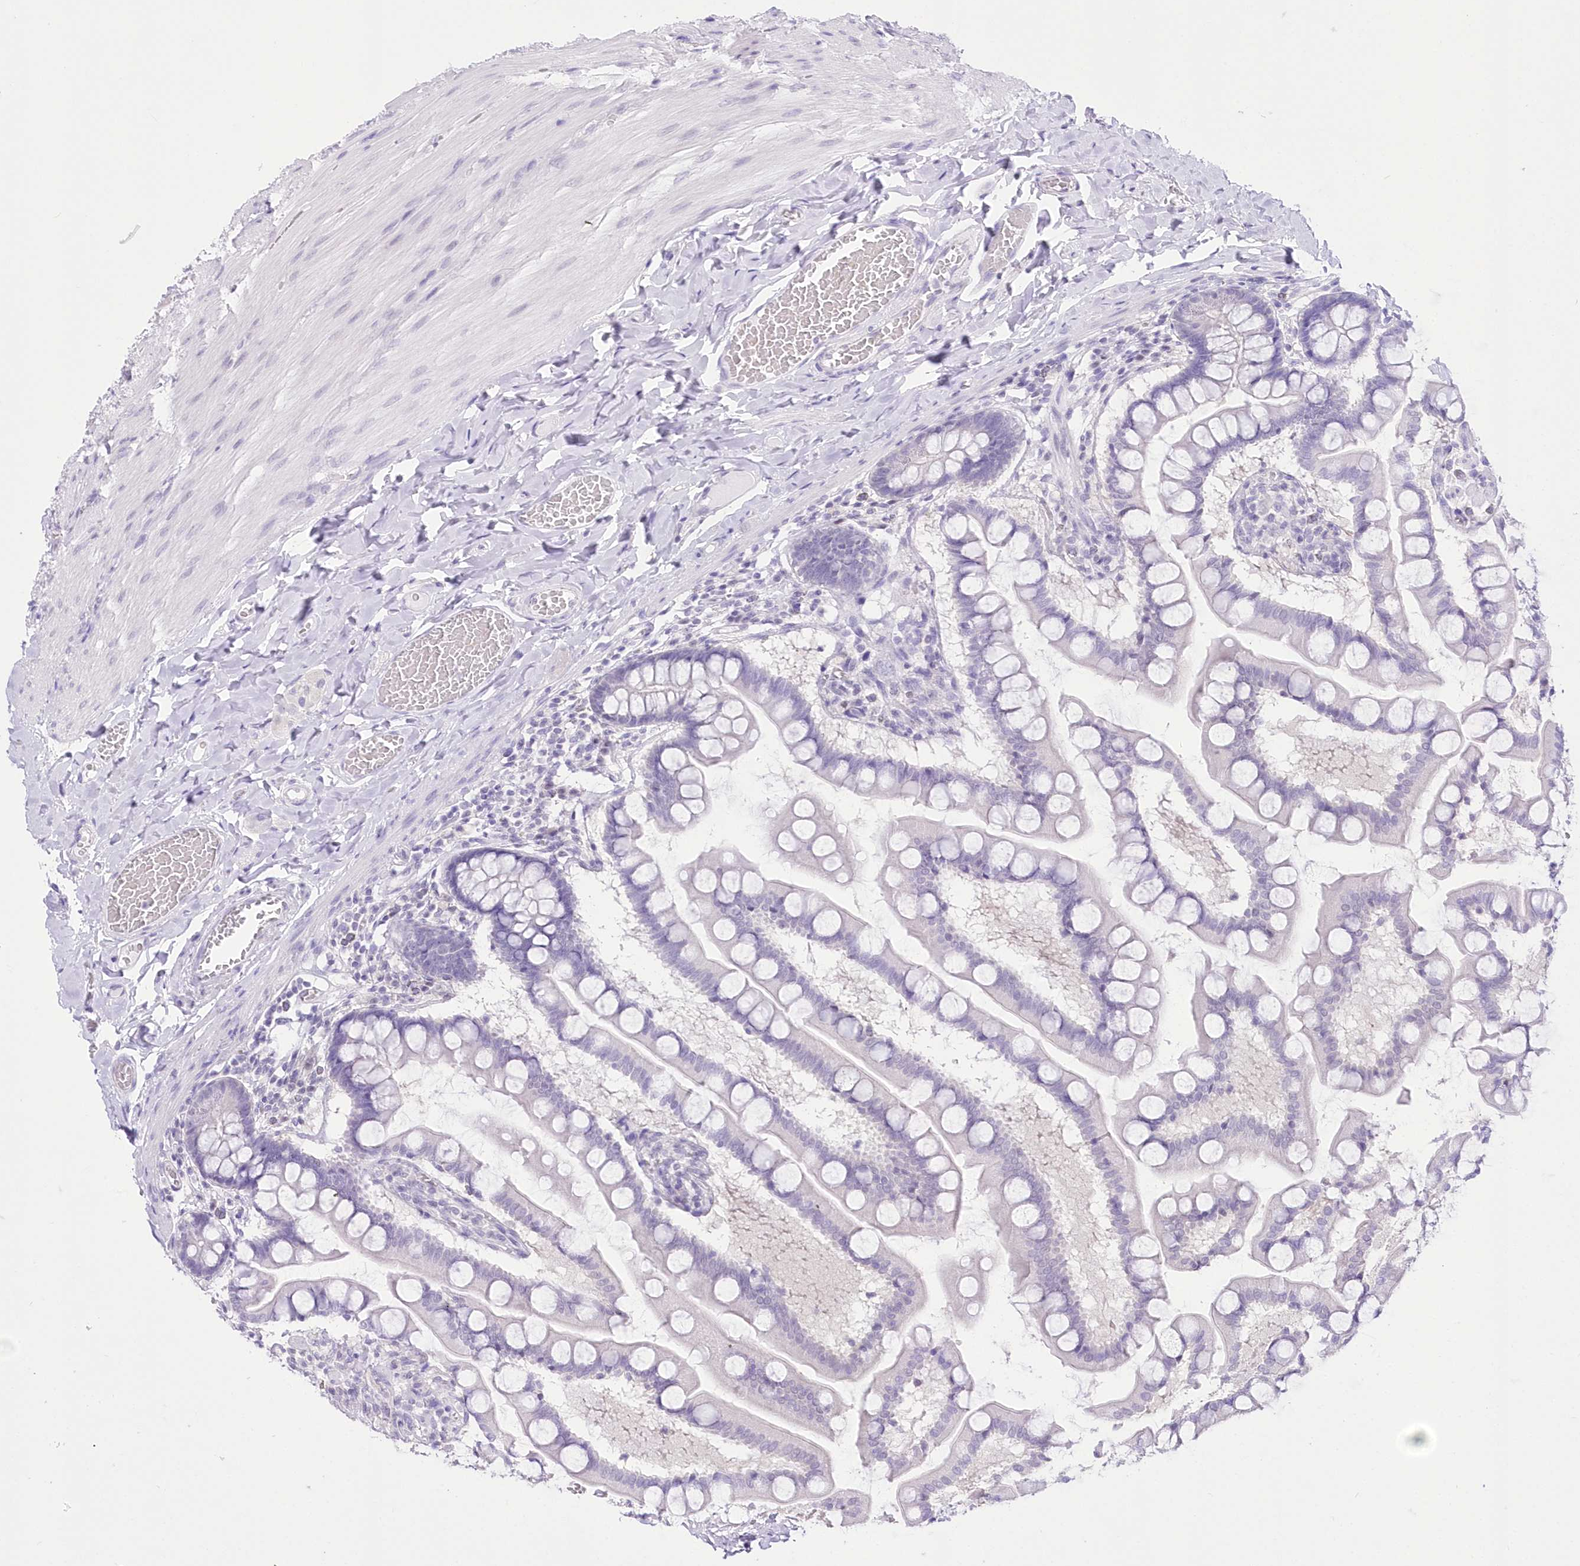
{"staining": {"intensity": "negative", "quantity": "none", "location": "none"}, "tissue": "small intestine", "cell_type": "Glandular cells", "image_type": "normal", "snomed": [{"axis": "morphology", "description": "Normal tissue, NOS"}, {"axis": "topography", "description": "Small intestine"}], "caption": "Immunohistochemistry (IHC) micrograph of benign small intestine stained for a protein (brown), which shows no expression in glandular cells.", "gene": "UBA6", "patient": {"sex": "male", "age": 41}}